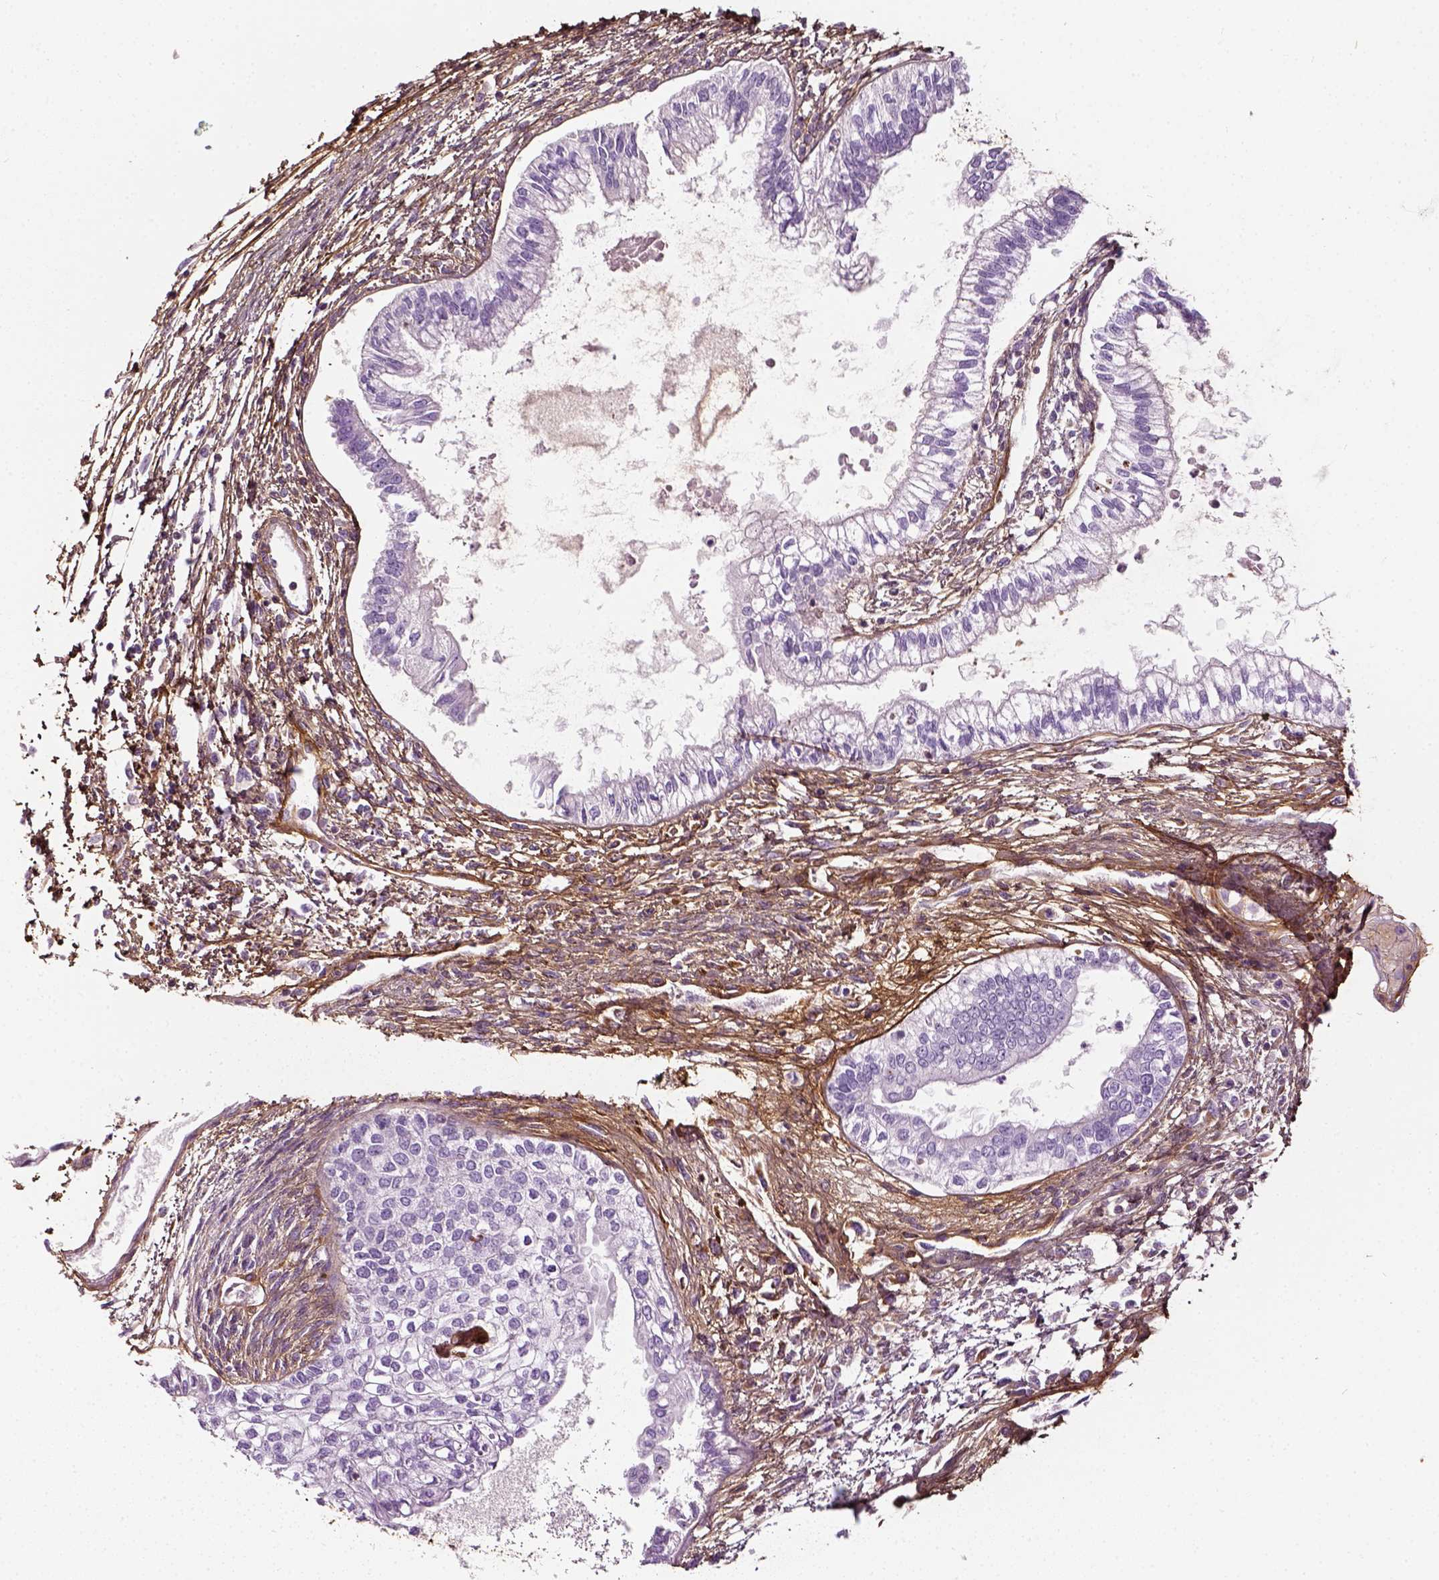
{"staining": {"intensity": "negative", "quantity": "none", "location": "none"}, "tissue": "testis cancer", "cell_type": "Tumor cells", "image_type": "cancer", "snomed": [{"axis": "morphology", "description": "Carcinoma, Embryonal, NOS"}, {"axis": "topography", "description": "Testis"}], "caption": "The immunohistochemistry (IHC) image has no significant staining in tumor cells of embryonal carcinoma (testis) tissue. (DAB (3,3'-diaminobenzidine) immunohistochemistry with hematoxylin counter stain).", "gene": "COL6A2", "patient": {"sex": "male", "age": 37}}